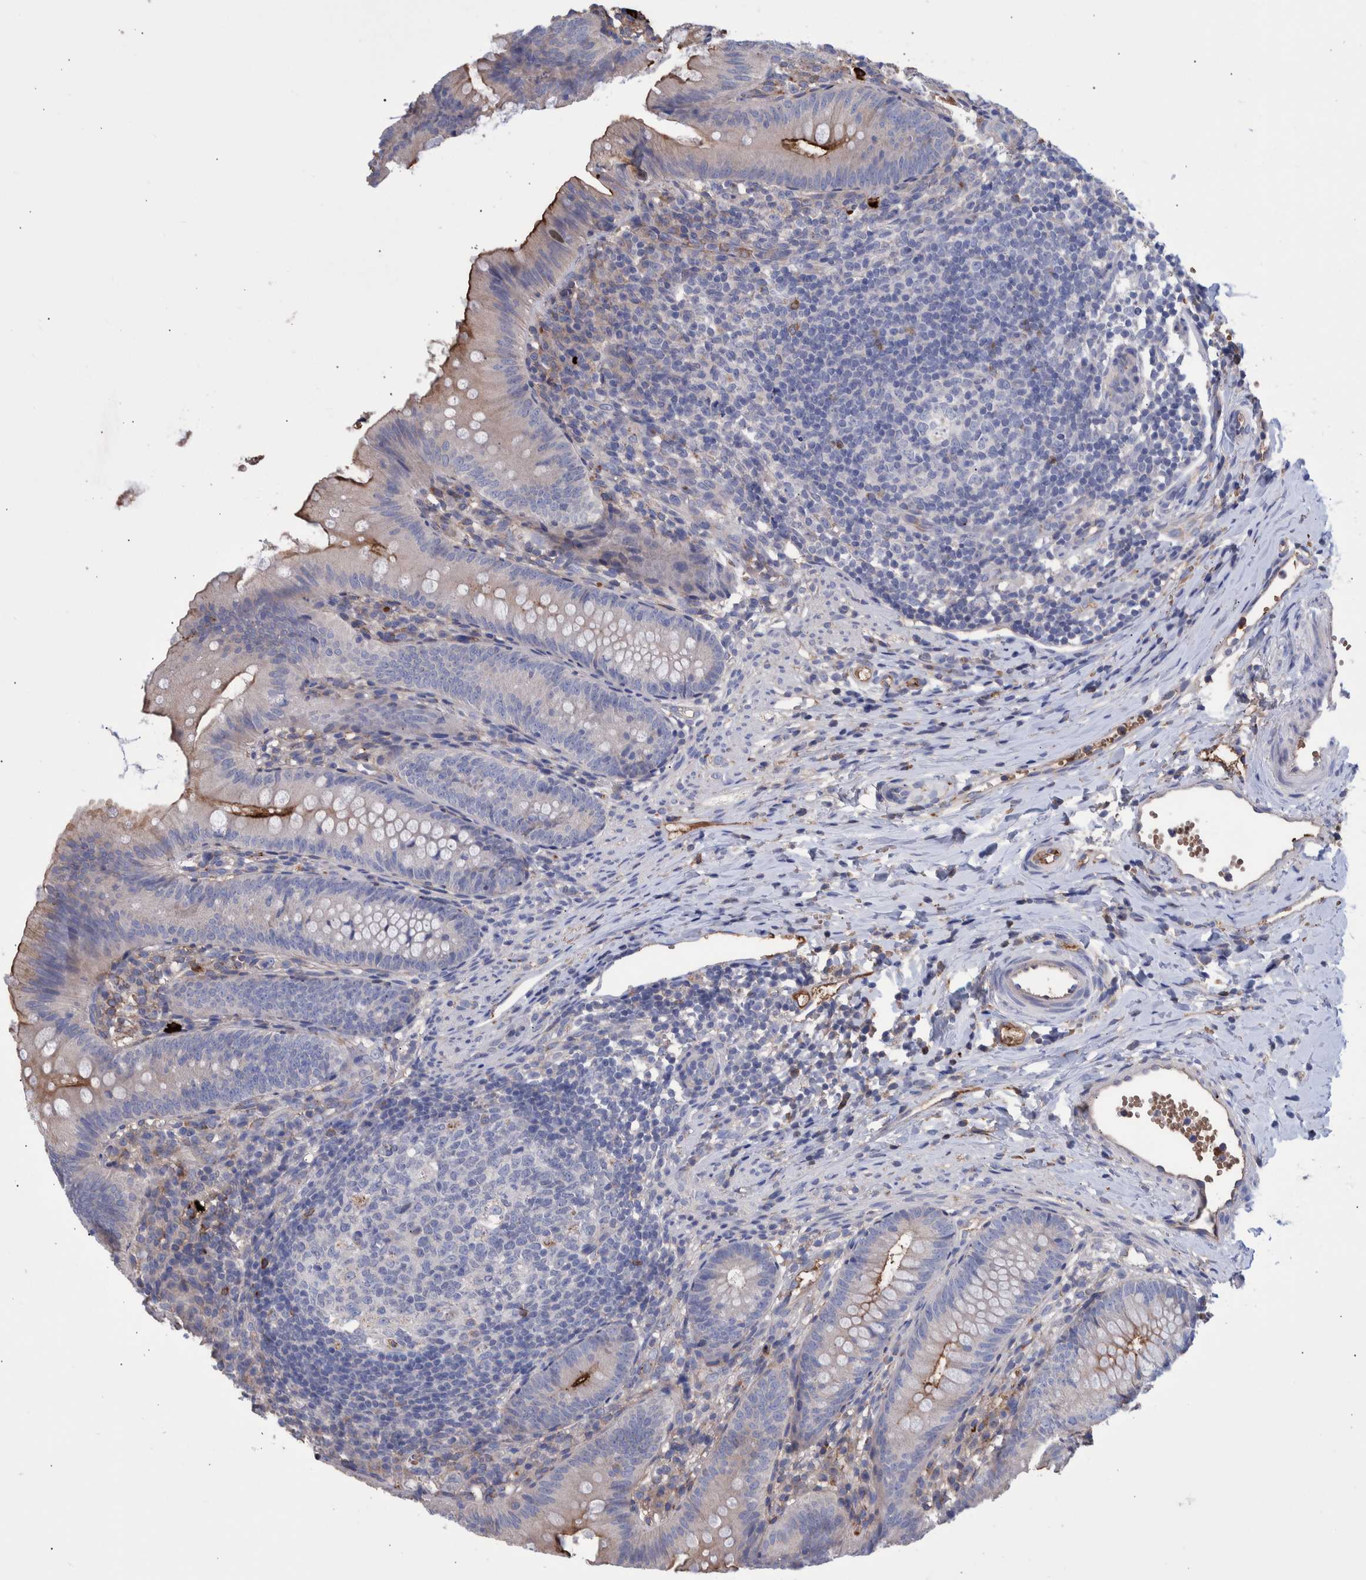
{"staining": {"intensity": "strong", "quantity": "<25%", "location": "cytoplasmic/membranous"}, "tissue": "appendix", "cell_type": "Glandular cells", "image_type": "normal", "snomed": [{"axis": "morphology", "description": "Normal tissue, NOS"}, {"axis": "topography", "description": "Appendix"}], "caption": "IHC of normal appendix shows medium levels of strong cytoplasmic/membranous staining in approximately <25% of glandular cells.", "gene": "DLL4", "patient": {"sex": "male", "age": 1}}